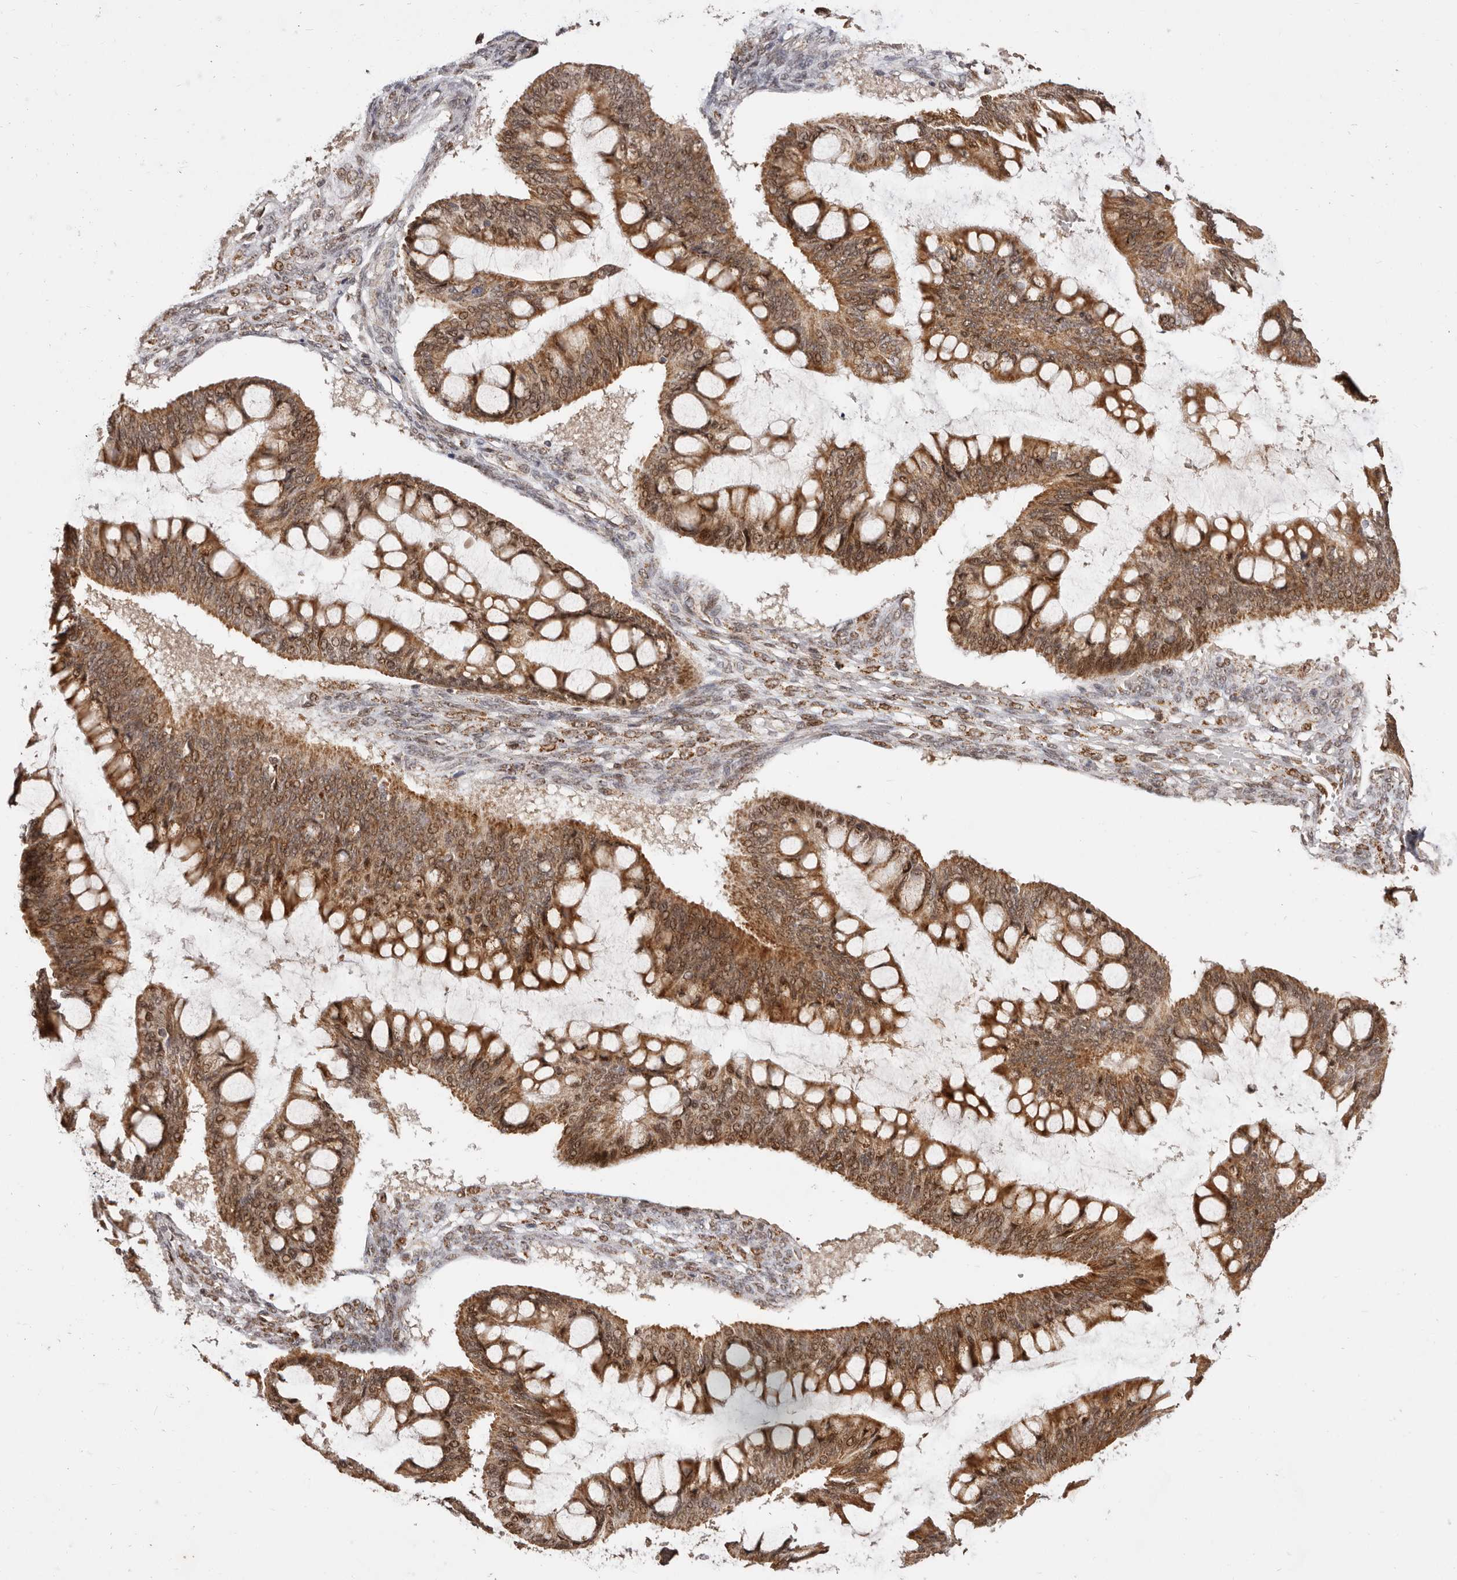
{"staining": {"intensity": "strong", "quantity": ">75%", "location": "cytoplasmic/membranous,nuclear"}, "tissue": "ovarian cancer", "cell_type": "Tumor cells", "image_type": "cancer", "snomed": [{"axis": "morphology", "description": "Cystadenocarcinoma, mucinous, NOS"}, {"axis": "topography", "description": "Ovary"}], "caption": "Strong cytoplasmic/membranous and nuclear protein staining is seen in approximately >75% of tumor cells in ovarian mucinous cystadenocarcinoma. (DAB (3,3'-diaminobenzidine) = brown stain, brightfield microscopy at high magnification).", "gene": "SEC14L1", "patient": {"sex": "female", "age": 73}}